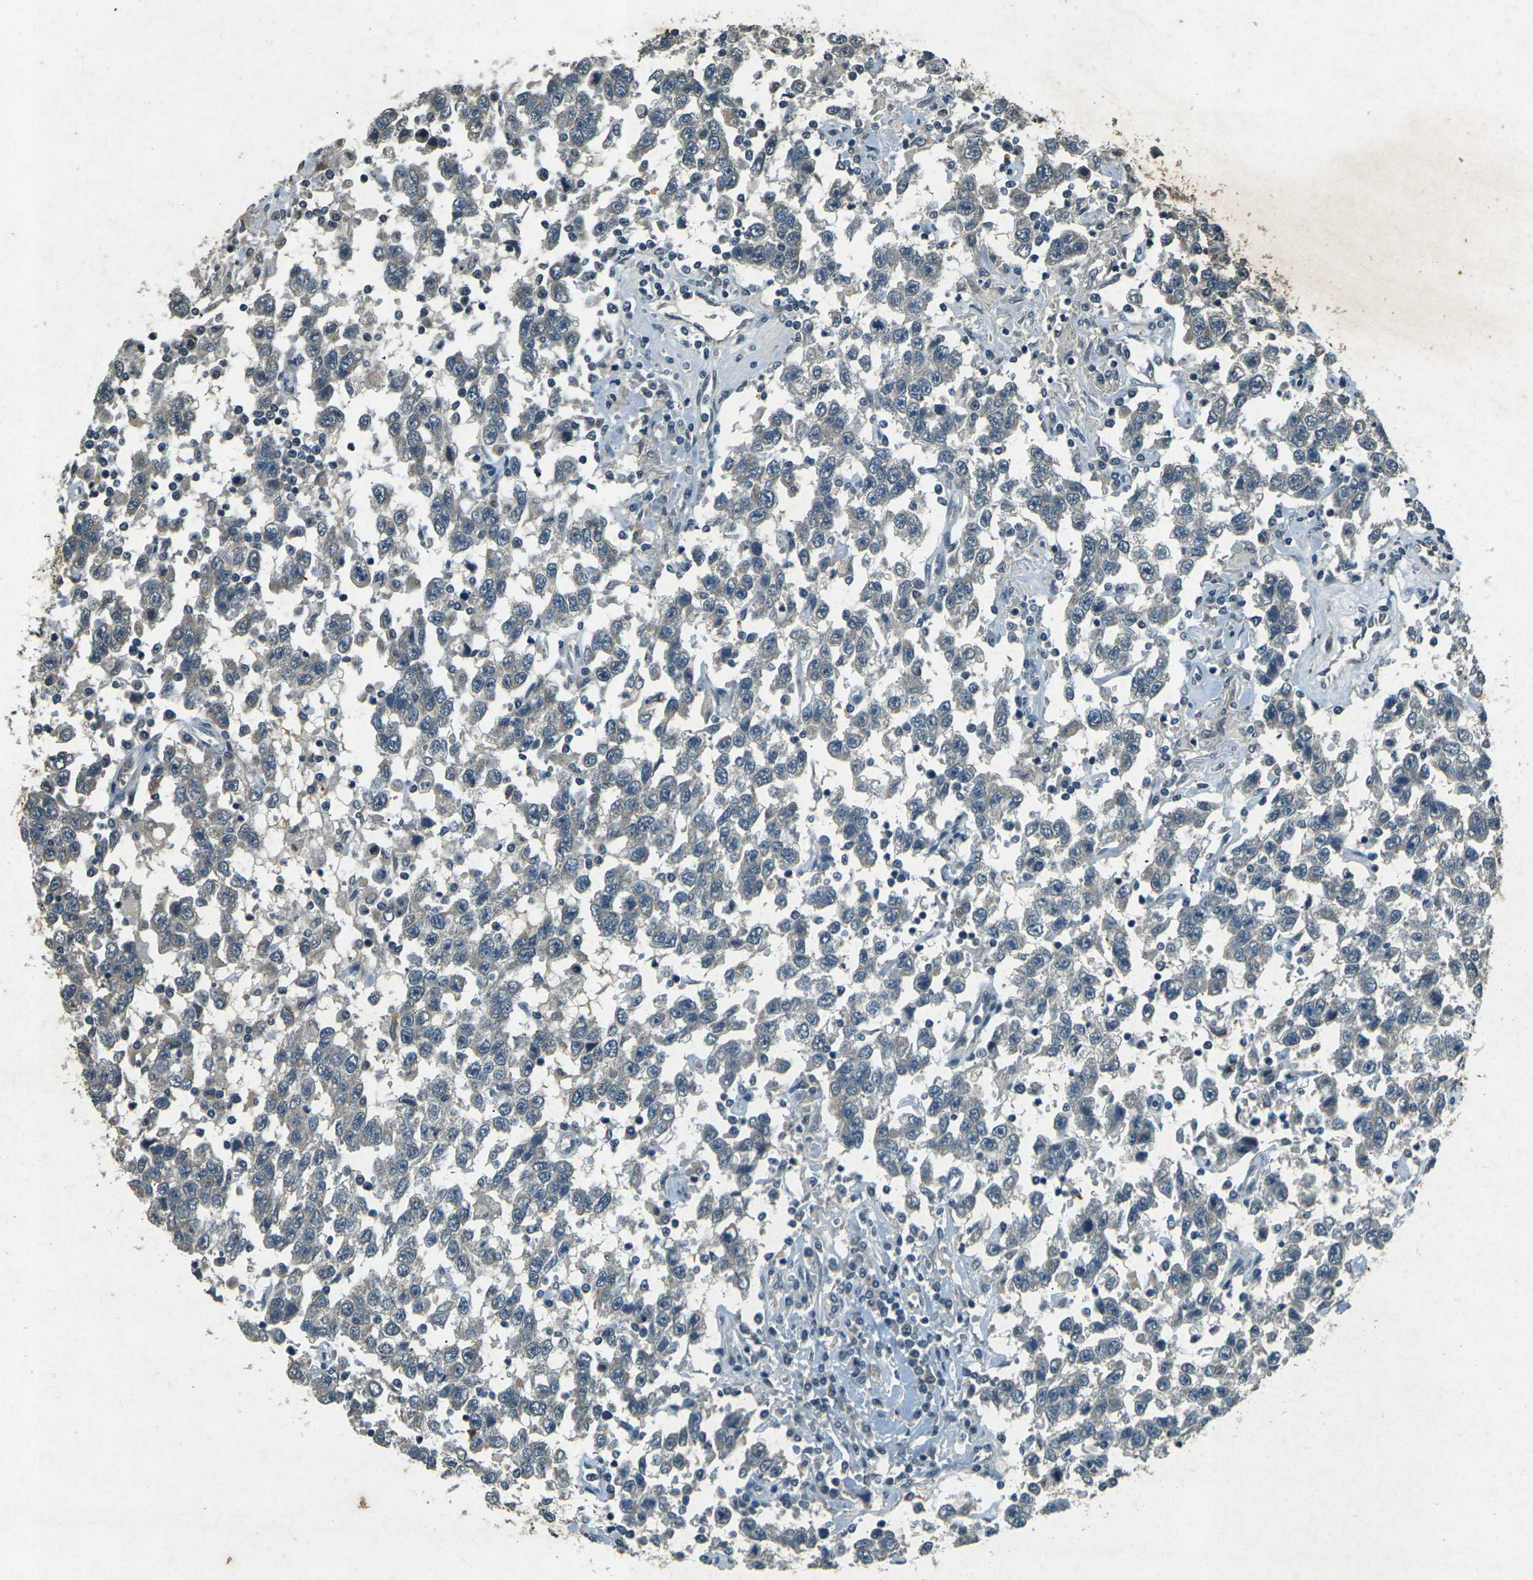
{"staining": {"intensity": "negative", "quantity": "none", "location": "none"}, "tissue": "testis cancer", "cell_type": "Tumor cells", "image_type": "cancer", "snomed": [{"axis": "morphology", "description": "Seminoma, NOS"}, {"axis": "topography", "description": "Testis"}], "caption": "This is an immunohistochemistry histopathology image of testis seminoma. There is no staining in tumor cells.", "gene": "PDE2A", "patient": {"sex": "male", "age": 41}}